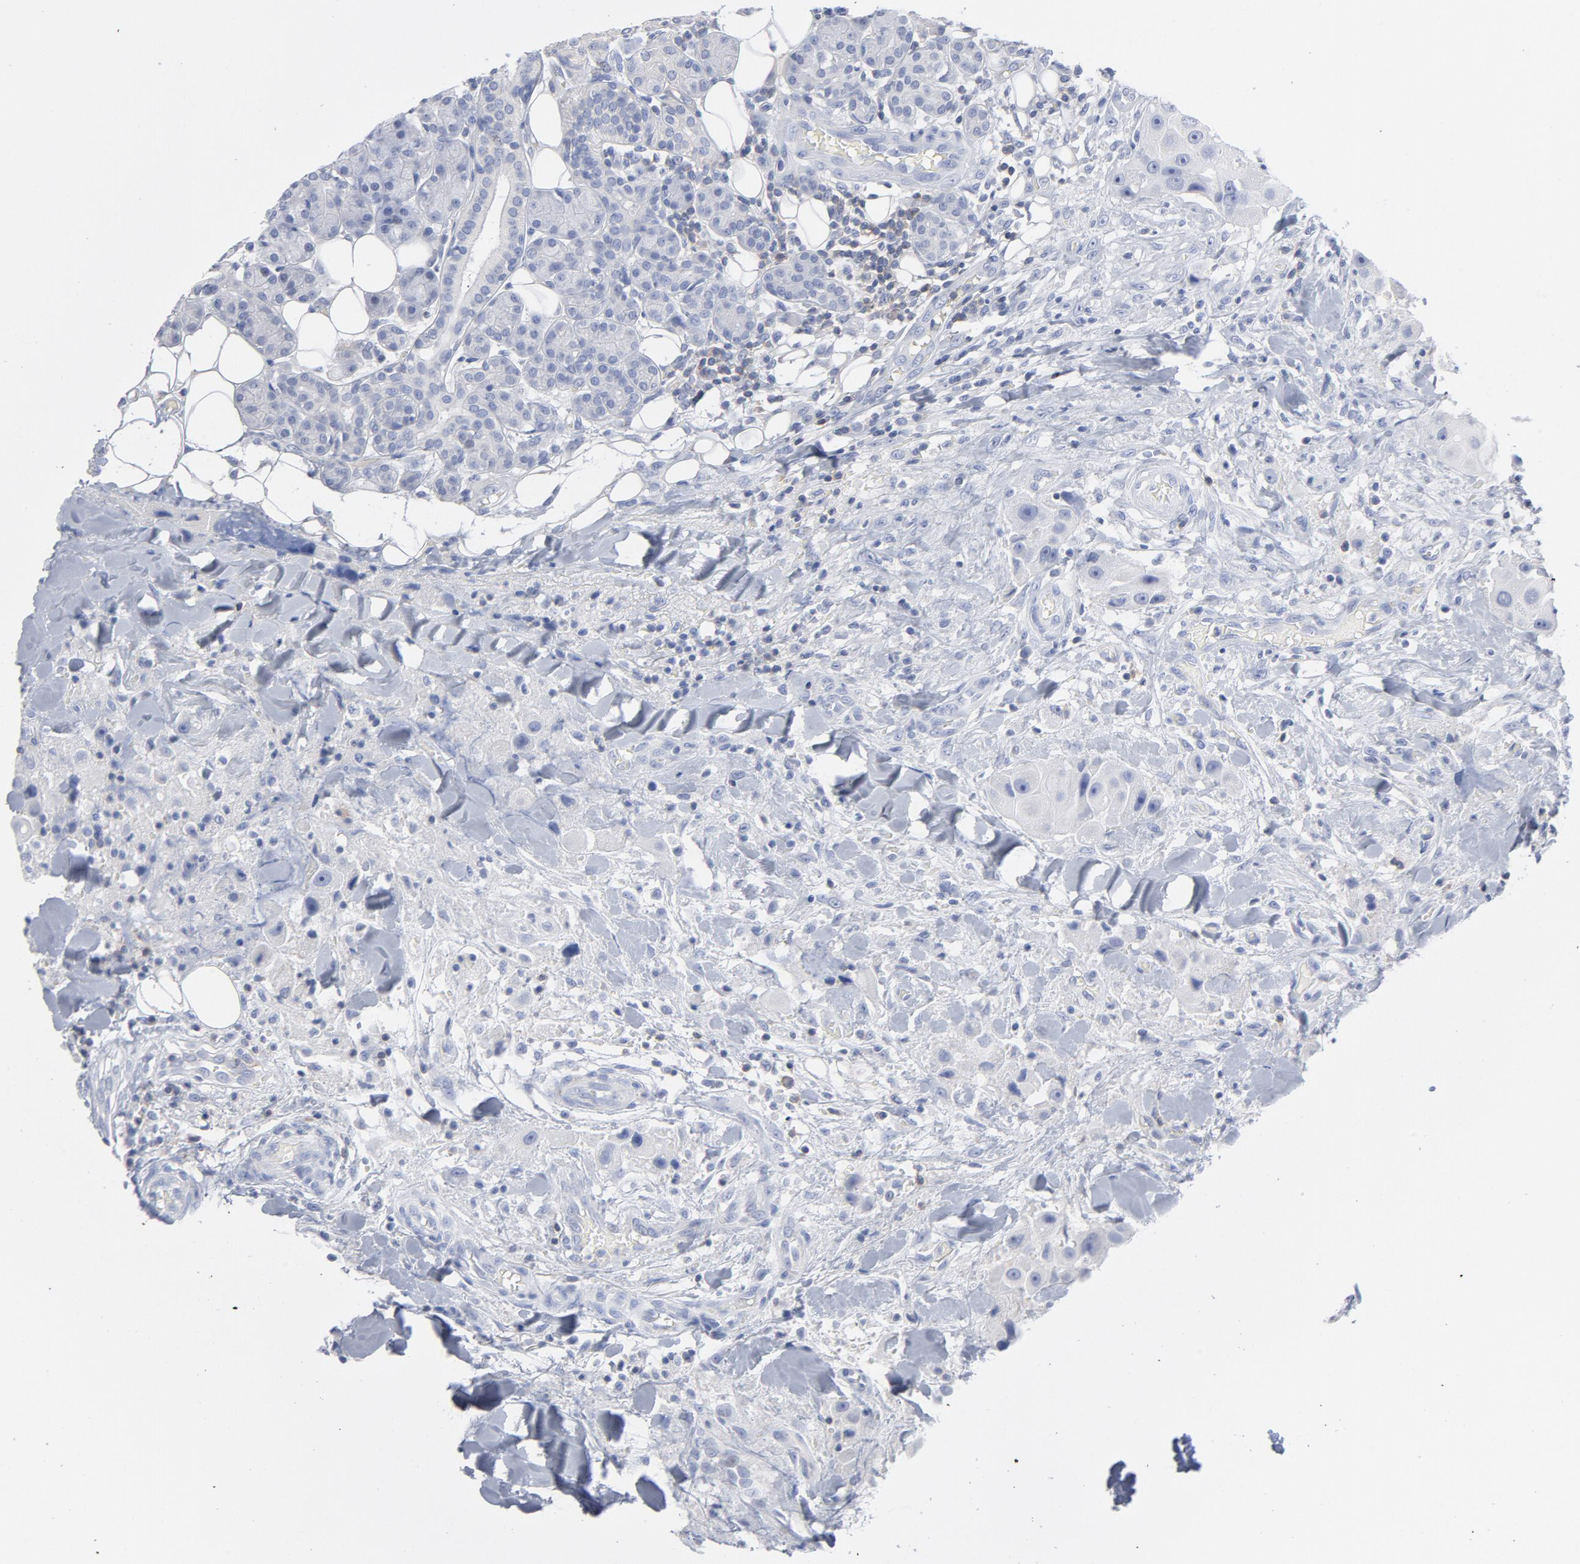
{"staining": {"intensity": "negative", "quantity": "none", "location": "none"}, "tissue": "head and neck cancer", "cell_type": "Tumor cells", "image_type": "cancer", "snomed": [{"axis": "morphology", "description": "Normal tissue, NOS"}, {"axis": "morphology", "description": "Adenocarcinoma, NOS"}, {"axis": "topography", "description": "Salivary gland"}, {"axis": "topography", "description": "Head-Neck"}], "caption": "Immunohistochemical staining of adenocarcinoma (head and neck) displays no significant positivity in tumor cells. (Brightfield microscopy of DAB immunohistochemistry at high magnification).", "gene": "P2RY8", "patient": {"sex": "male", "age": 80}}